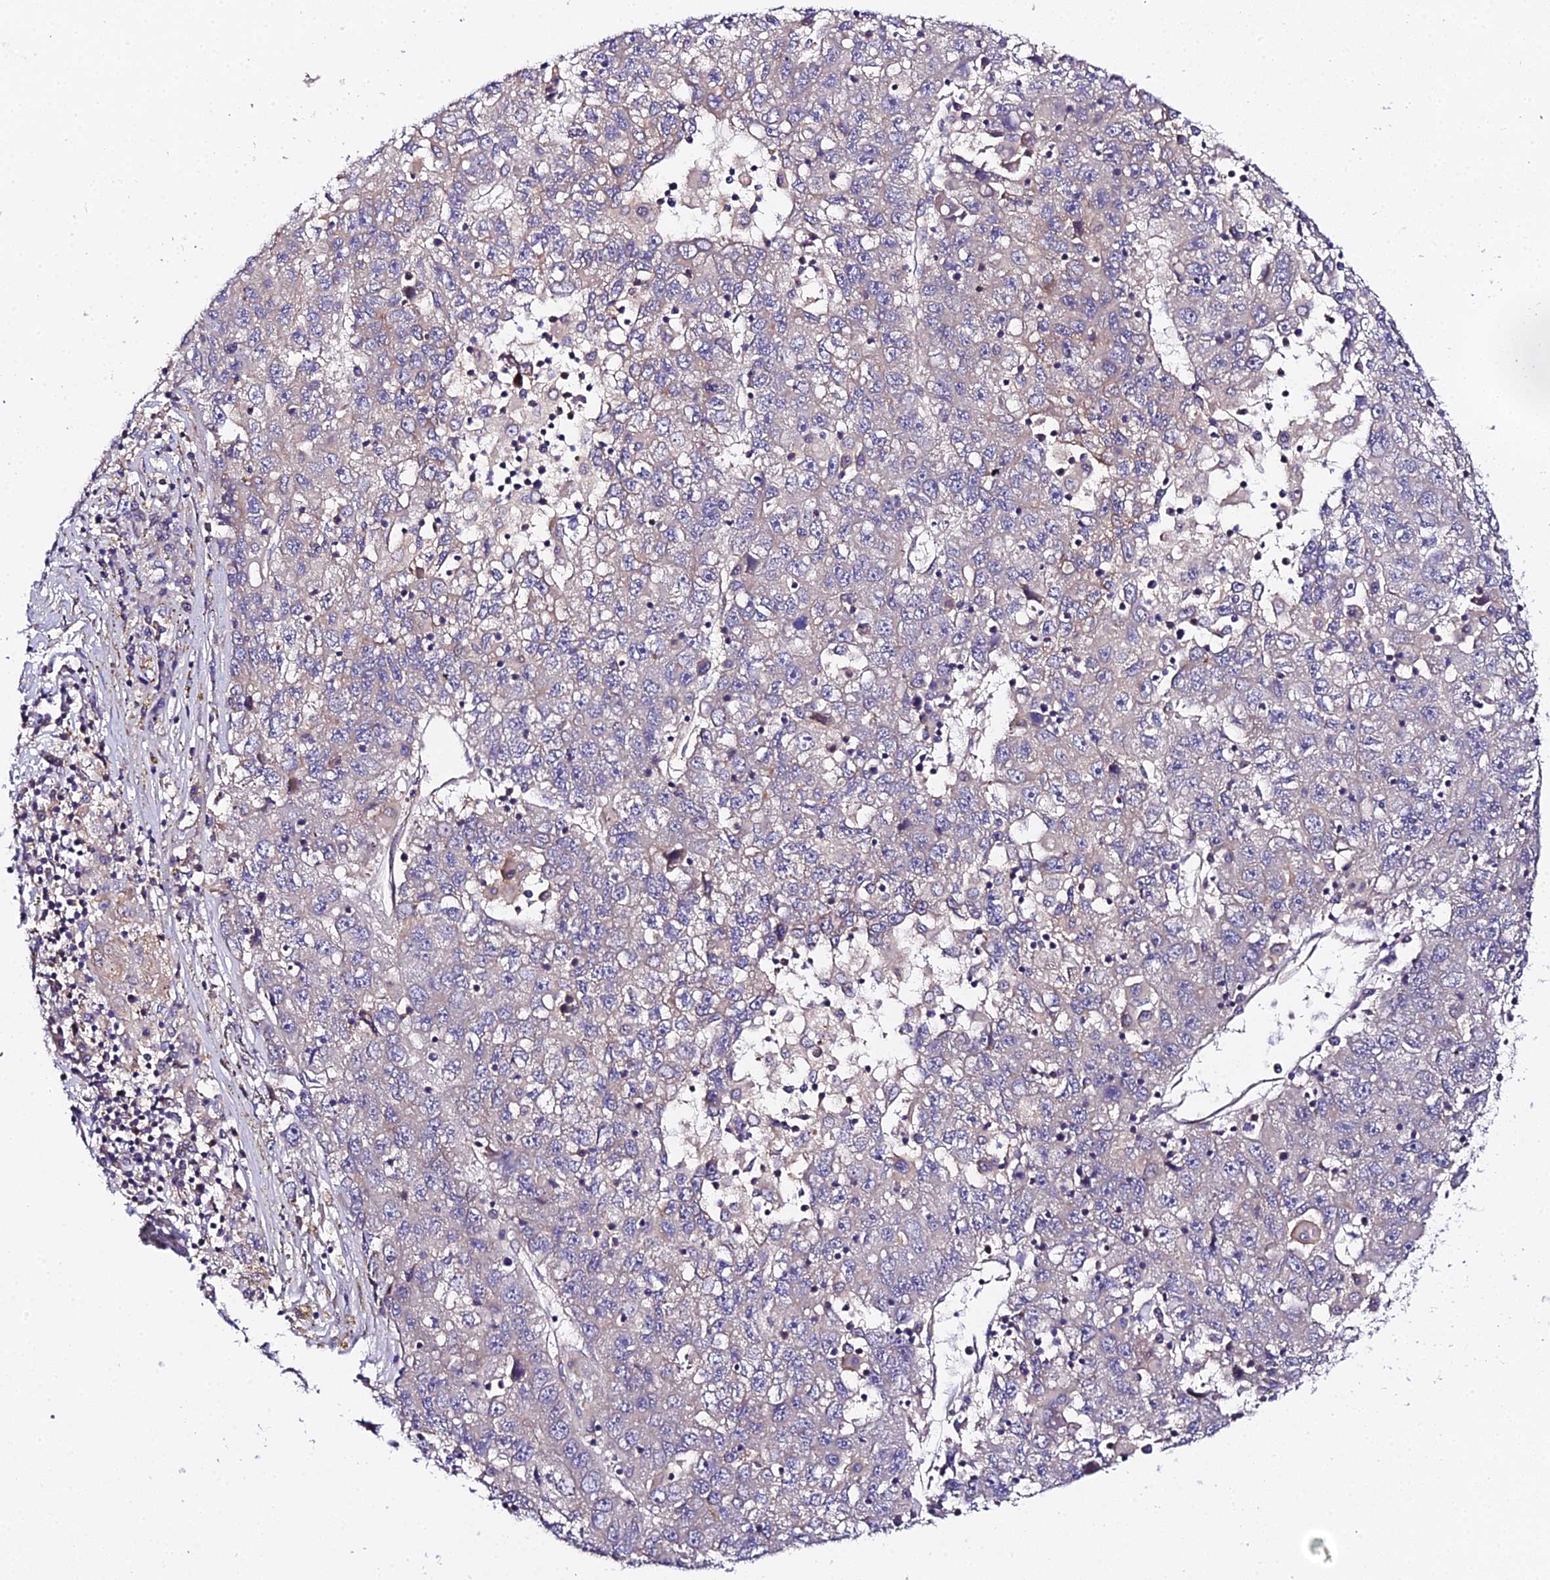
{"staining": {"intensity": "negative", "quantity": "none", "location": "none"}, "tissue": "liver cancer", "cell_type": "Tumor cells", "image_type": "cancer", "snomed": [{"axis": "morphology", "description": "Carcinoma, Hepatocellular, NOS"}, {"axis": "topography", "description": "Liver"}], "caption": "A high-resolution image shows immunohistochemistry staining of liver cancer (hepatocellular carcinoma), which shows no significant expression in tumor cells.", "gene": "ZBED8", "patient": {"sex": "male", "age": 49}}